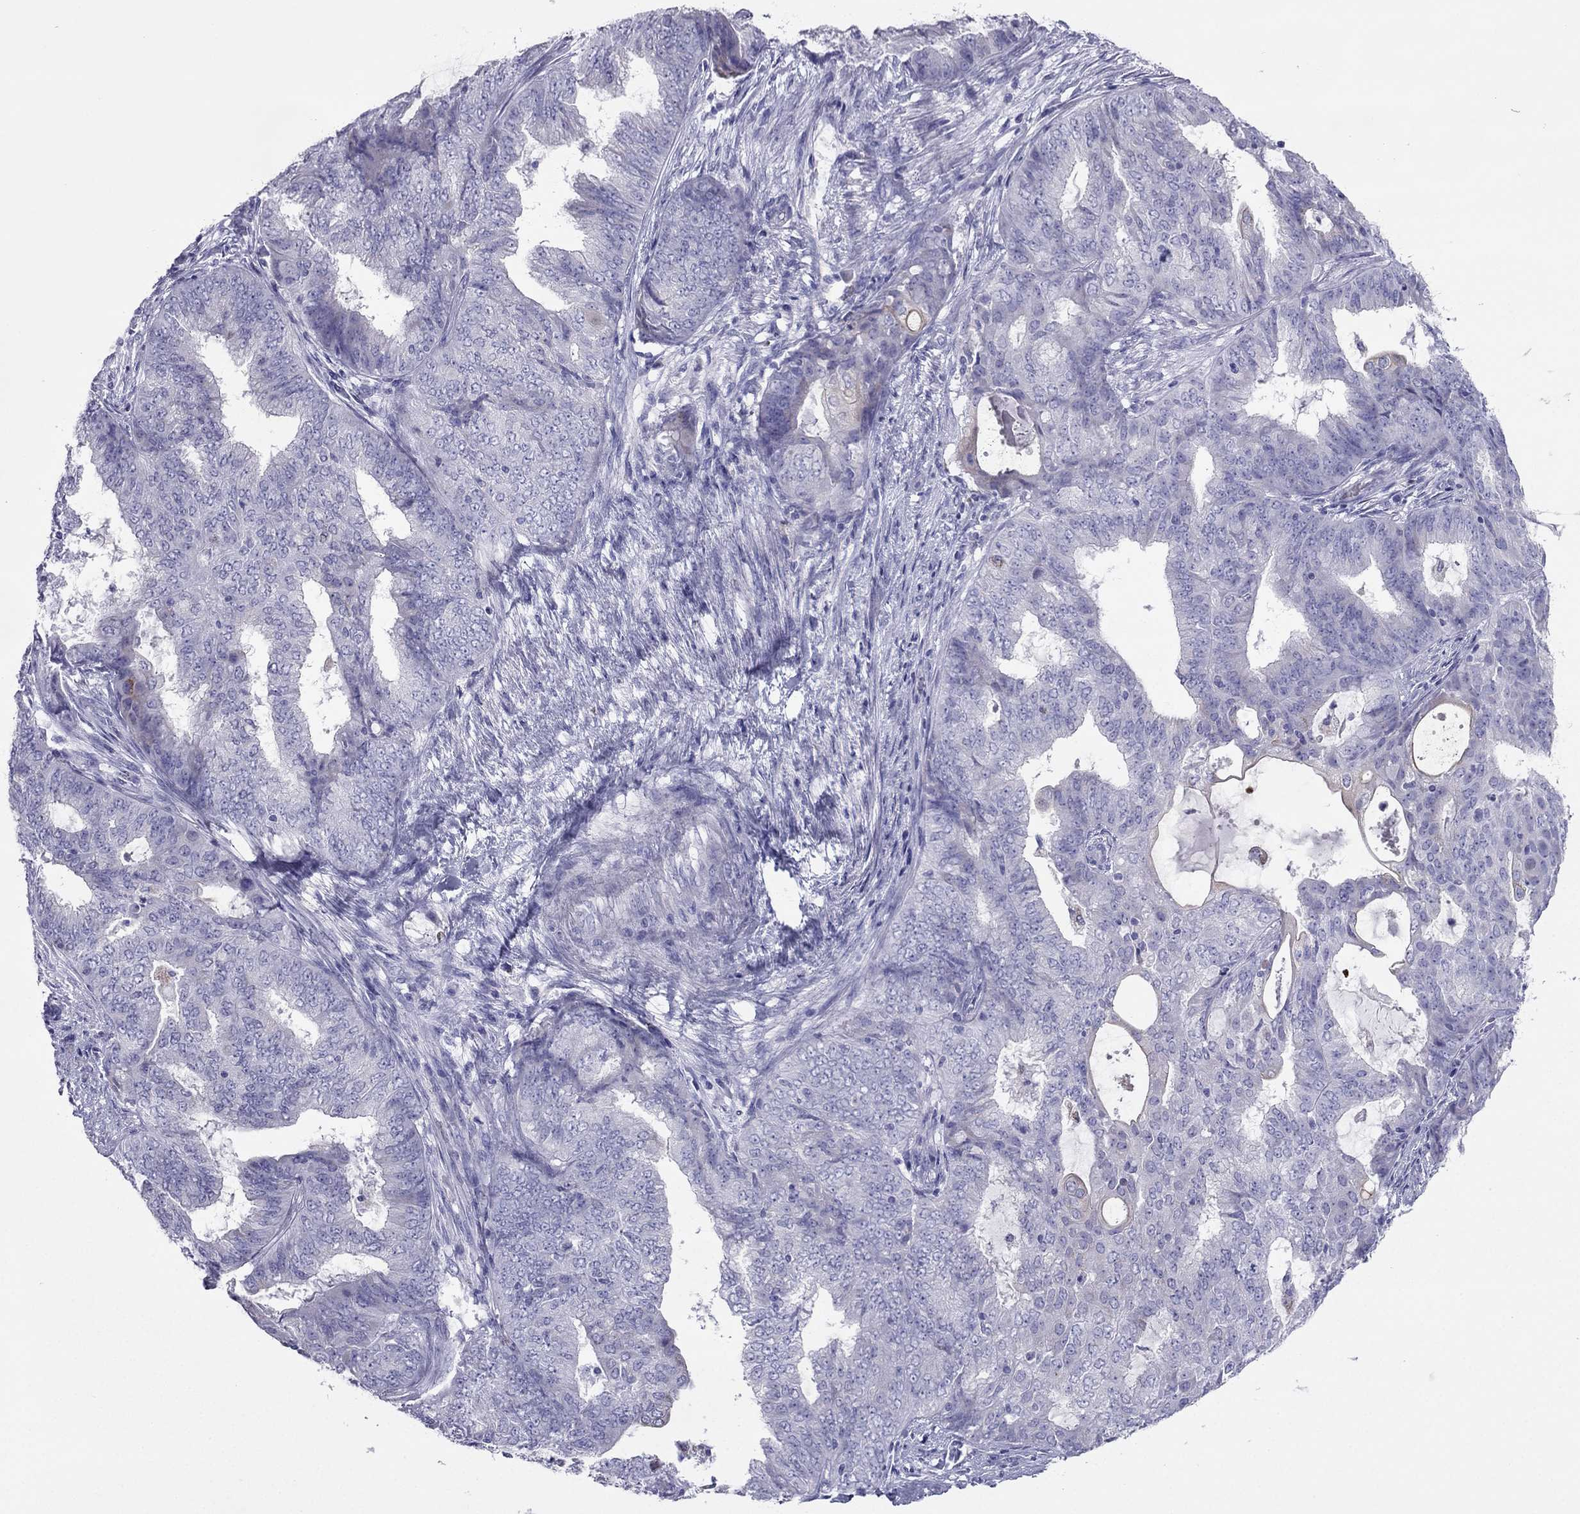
{"staining": {"intensity": "negative", "quantity": "none", "location": "none"}, "tissue": "endometrial cancer", "cell_type": "Tumor cells", "image_type": "cancer", "snomed": [{"axis": "morphology", "description": "Adenocarcinoma, NOS"}, {"axis": "topography", "description": "Endometrium"}], "caption": "A high-resolution histopathology image shows immunohistochemistry (IHC) staining of endometrial adenocarcinoma, which demonstrates no significant staining in tumor cells.", "gene": "MAEL", "patient": {"sex": "female", "age": 62}}